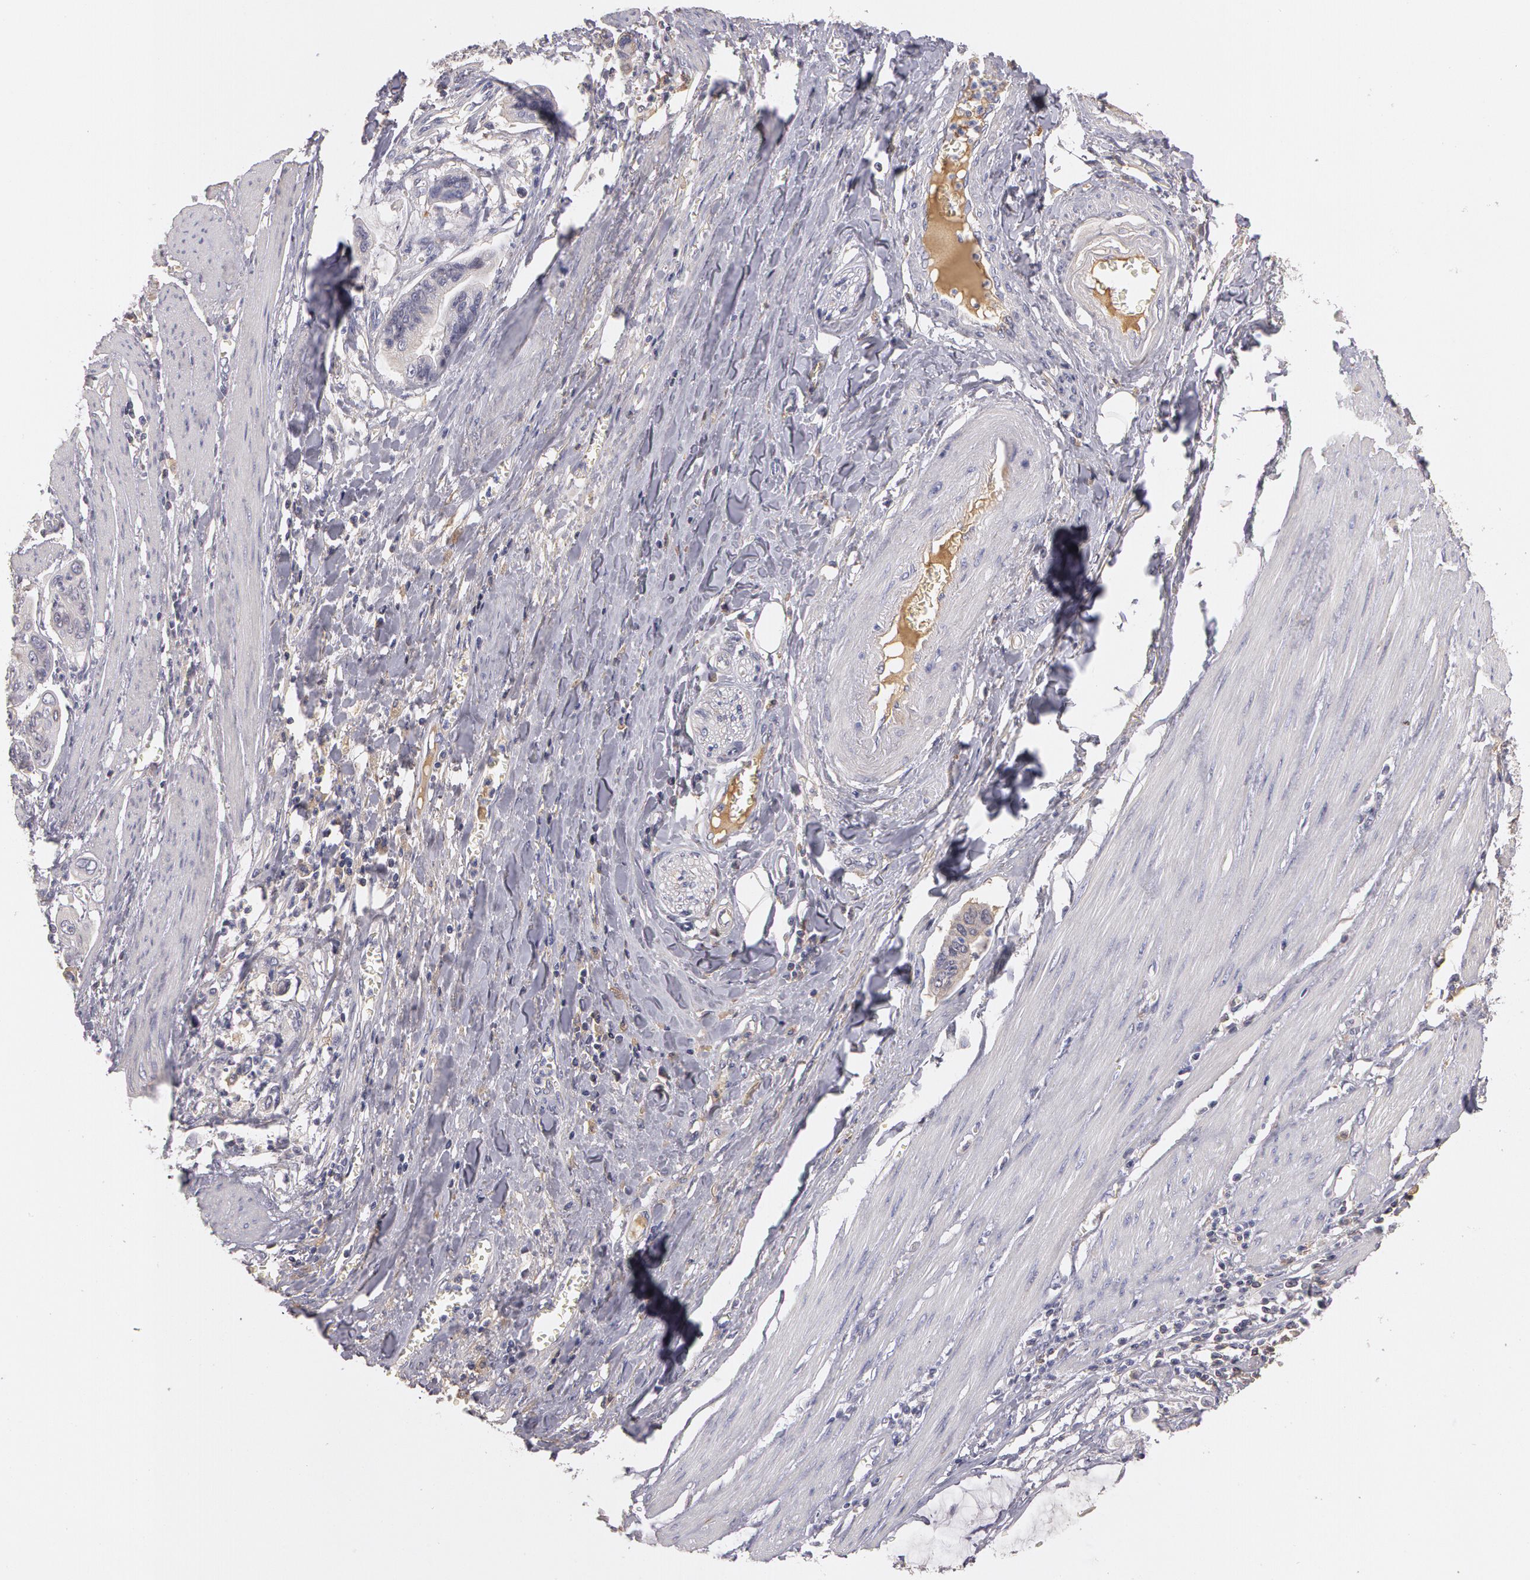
{"staining": {"intensity": "negative", "quantity": "none", "location": "none"}, "tissue": "stomach cancer", "cell_type": "Tumor cells", "image_type": "cancer", "snomed": [{"axis": "morphology", "description": "Adenocarcinoma, NOS"}, {"axis": "topography", "description": "Stomach, upper"}], "caption": "This is an IHC image of human stomach cancer (adenocarcinoma). There is no positivity in tumor cells.", "gene": "C1R", "patient": {"sex": "male", "age": 80}}